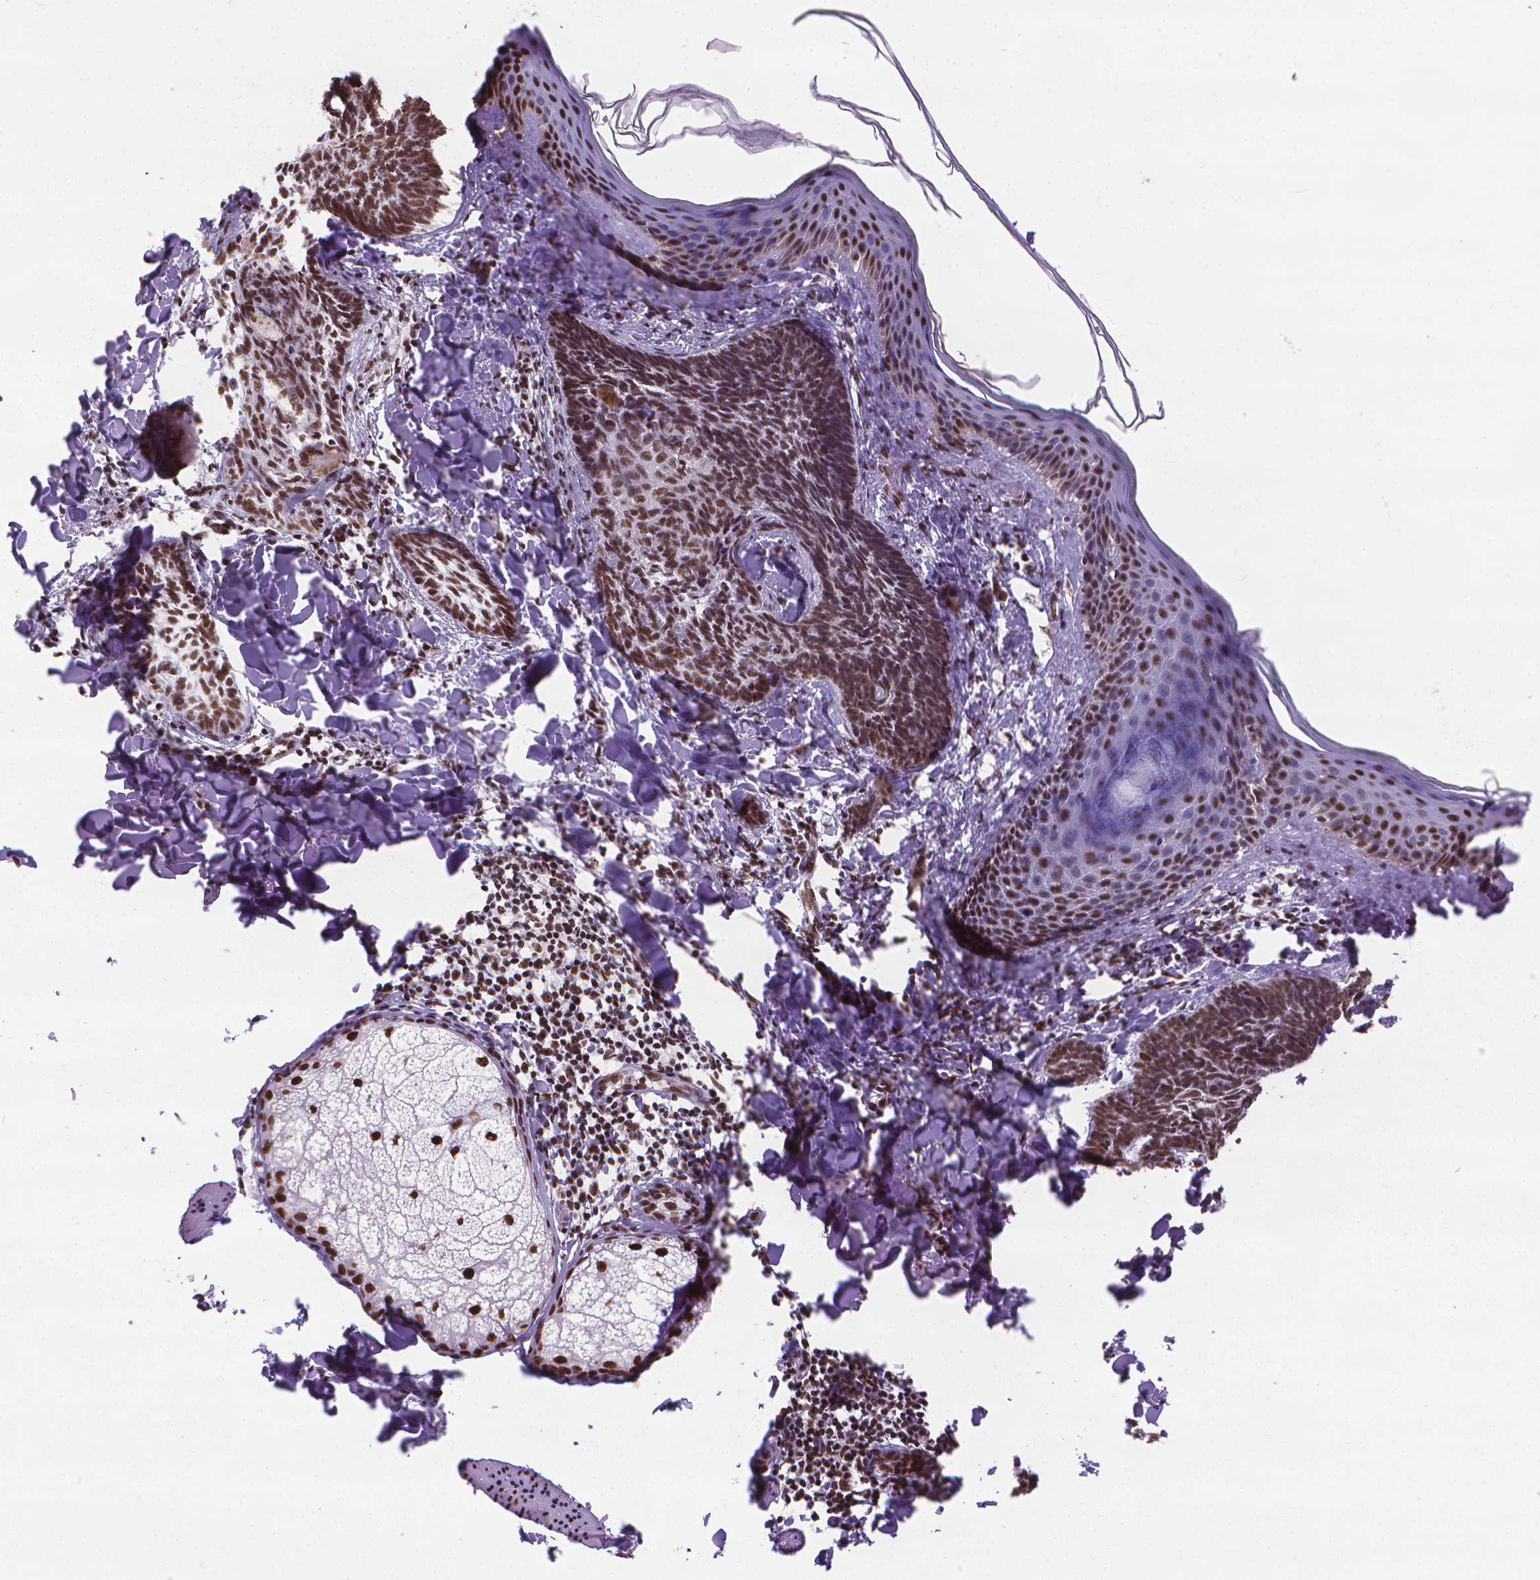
{"staining": {"intensity": "strong", "quantity": ">75%", "location": "nuclear"}, "tissue": "skin cancer", "cell_type": "Tumor cells", "image_type": "cancer", "snomed": [{"axis": "morphology", "description": "Normal tissue, NOS"}, {"axis": "morphology", "description": "Basal cell carcinoma"}, {"axis": "topography", "description": "Skin"}], "caption": "IHC histopathology image of neoplastic tissue: human basal cell carcinoma (skin) stained using immunohistochemistry shows high levels of strong protein expression localized specifically in the nuclear of tumor cells, appearing as a nuclear brown color.", "gene": "AKAP8", "patient": {"sex": "male", "age": 46}}